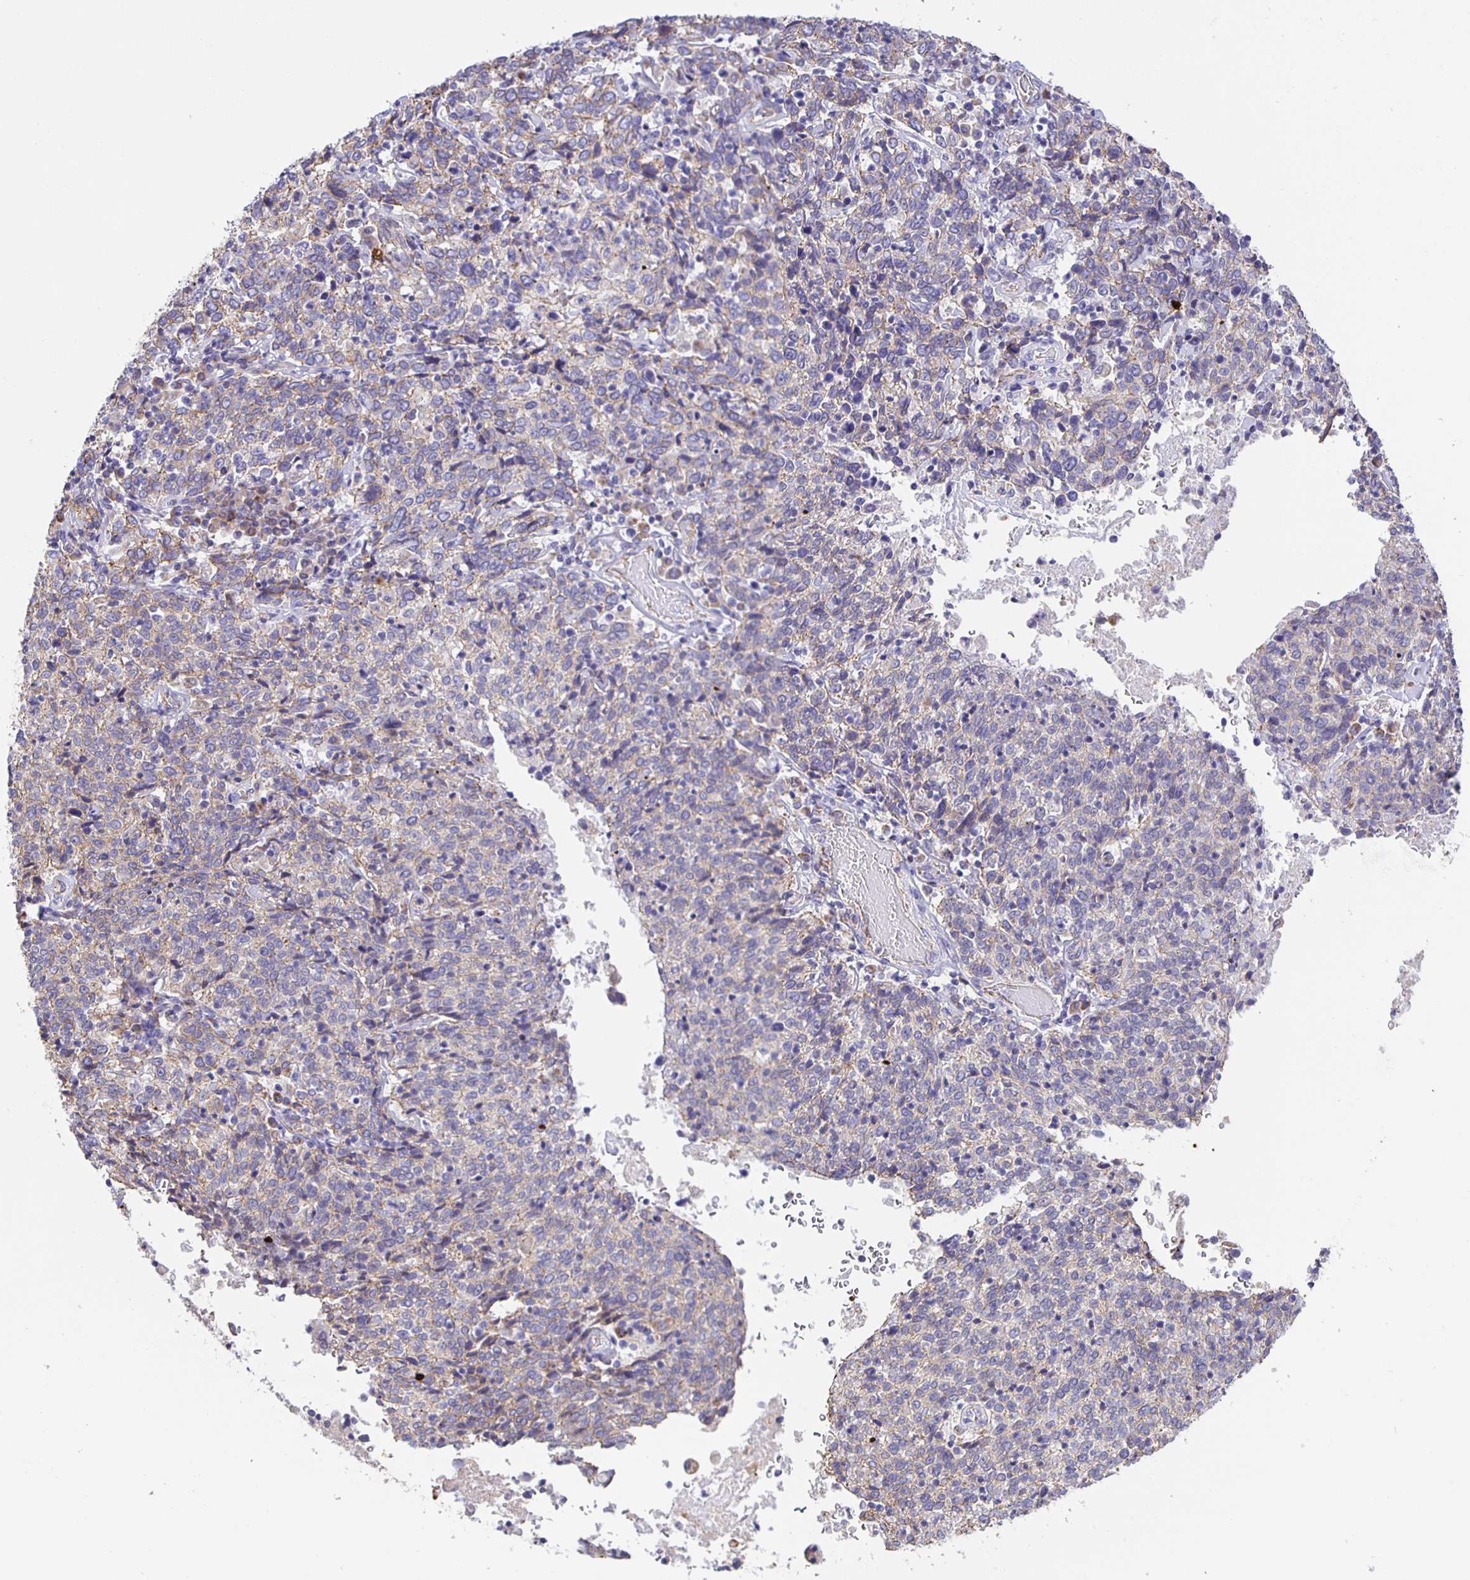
{"staining": {"intensity": "weak", "quantity": "<25%", "location": "cytoplasmic/membranous"}, "tissue": "cervical cancer", "cell_type": "Tumor cells", "image_type": "cancer", "snomed": [{"axis": "morphology", "description": "Squamous cell carcinoma, NOS"}, {"axis": "topography", "description": "Cervix"}], "caption": "IHC micrograph of squamous cell carcinoma (cervical) stained for a protein (brown), which exhibits no positivity in tumor cells. (DAB immunohistochemistry visualized using brightfield microscopy, high magnification).", "gene": "JMJD4", "patient": {"sex": "female", "age": 46}}